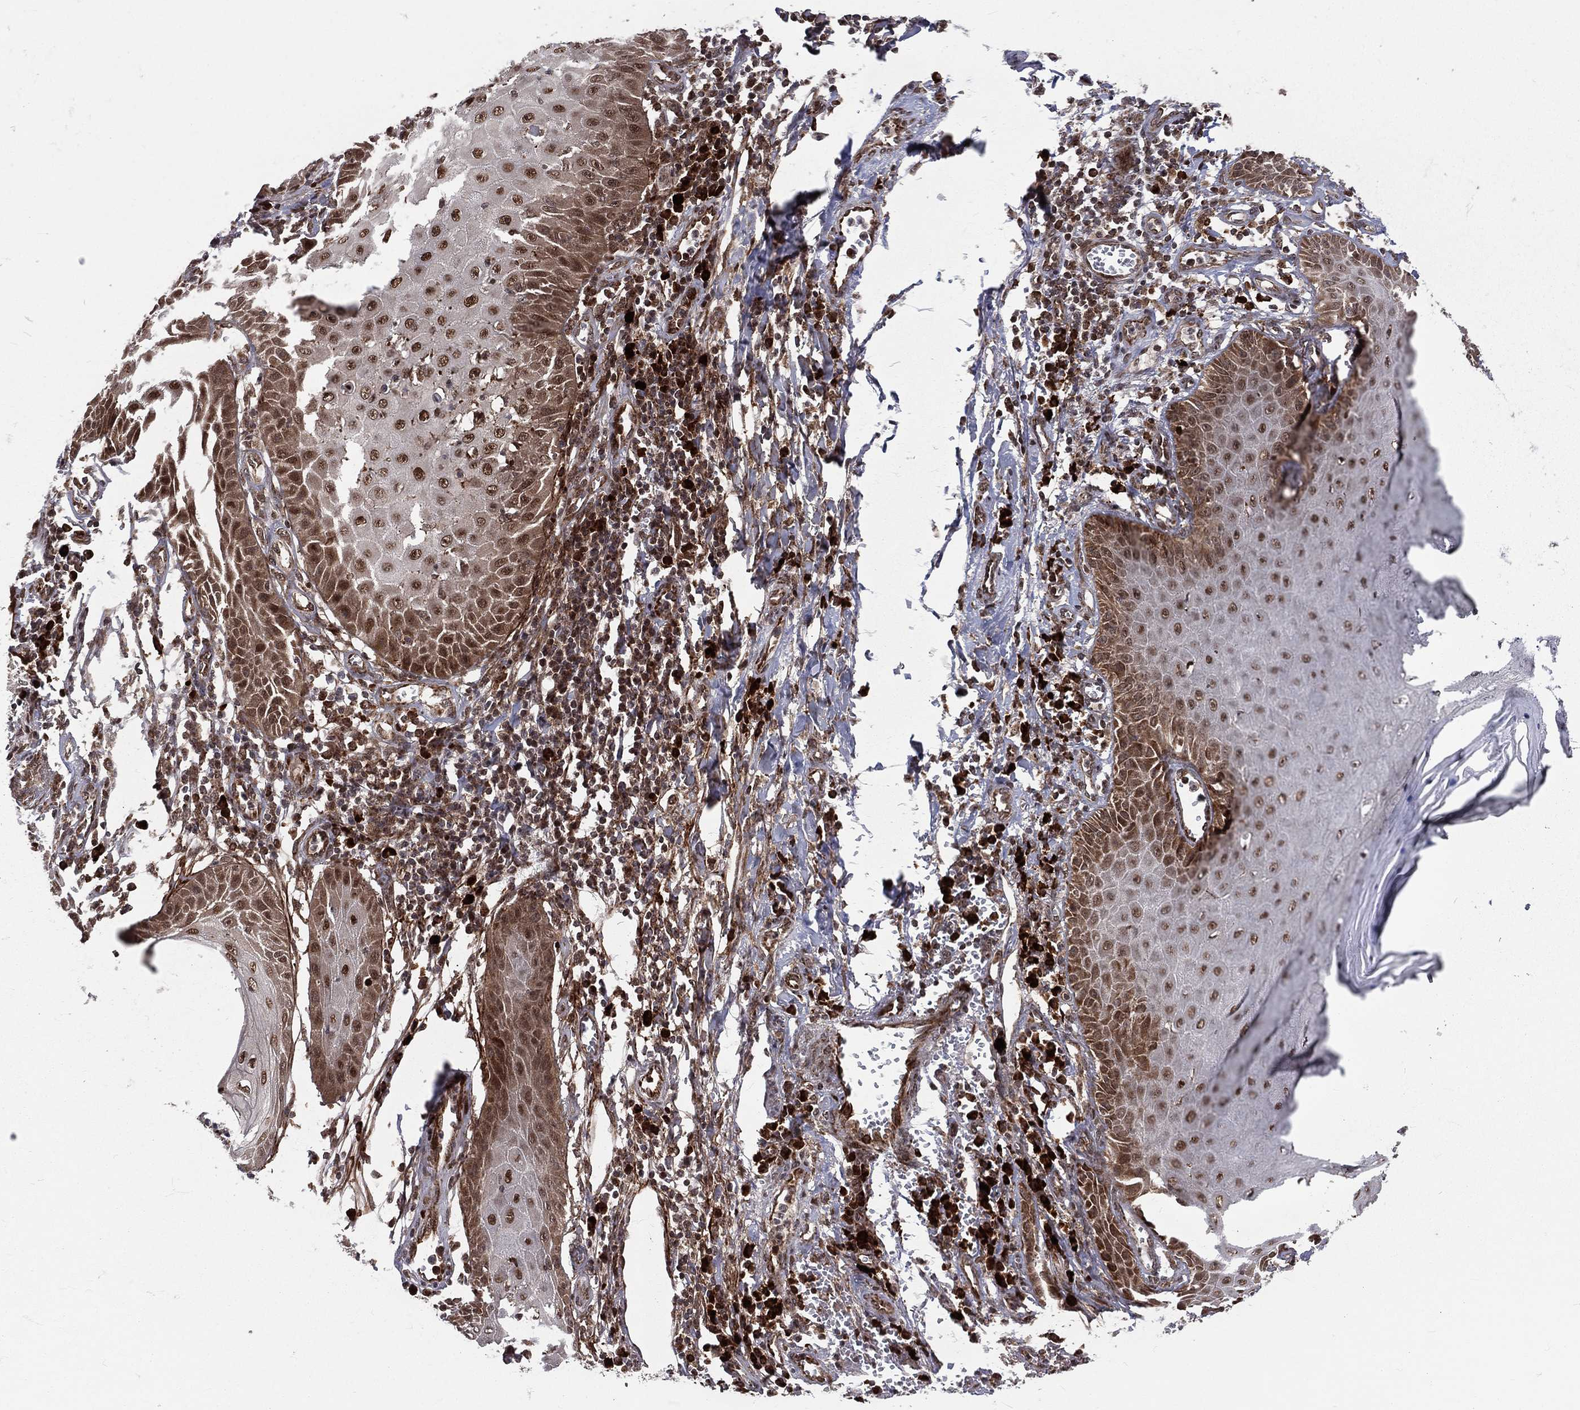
{"staining": {"intensity": "strong", "quantity": "25%-75%", "location": "cytoplasmic/membranous,nuclear"}, "tissue": "skin cancer", "cell_type": "Tumor cells", "image_type": "cancer", "snomed": [{"axis": "morphology", "description": "Squamous cell carcinoma, NOS"}, {"axis": "topography", "description": "Skin"}], "caption": "This photomicrograph demonstrates immunohistochemistry staining of skin cancer (squamous cell carcinoma), with high strong cytoplasmic/membranous and nuclear positivity in about 25%-75% of tumor cells.", "gene": "MDM2", "patient": {"sex": "male", "age": 70}}